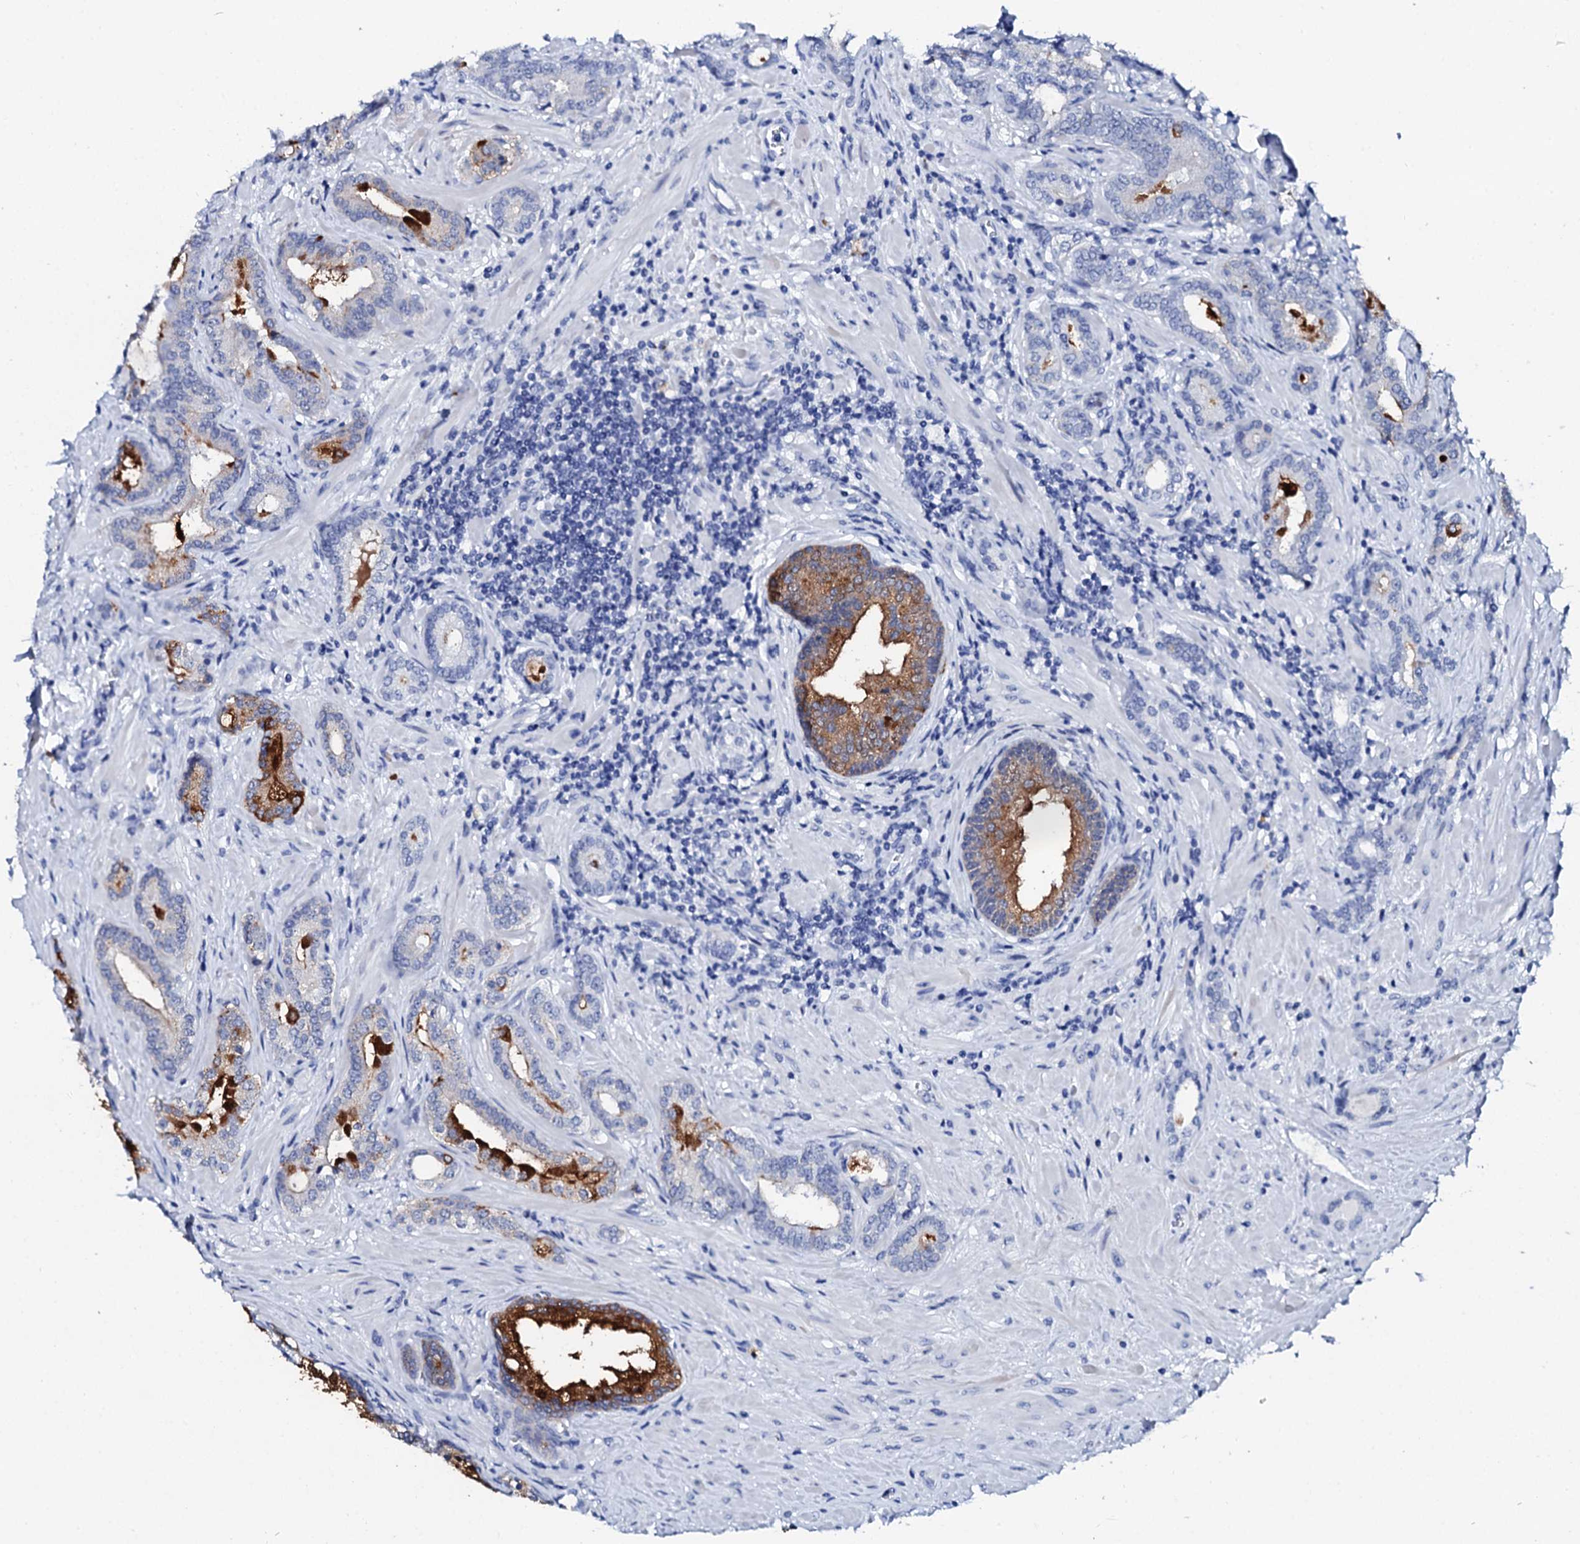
{"staining": {"intensity": "strong", "quantity": "<25%", "location": "cytoplasmic/membranous"}, "tissue": "prostate cancer", "cell_type": "Tumor cells", "image_type": "cancer", "snomed": [{"axis": "morphology", "description": "Adenocarcinoma, High grade"}, {"axis": "topography", "description": "Prostate"}], "caption": "Prostate cancer tissue reveals strong cytoplasmic/membranous staining in about <25% of tumor cells", "gene": "SPATA19", "patient": {"sex": "male", "age": 64}}